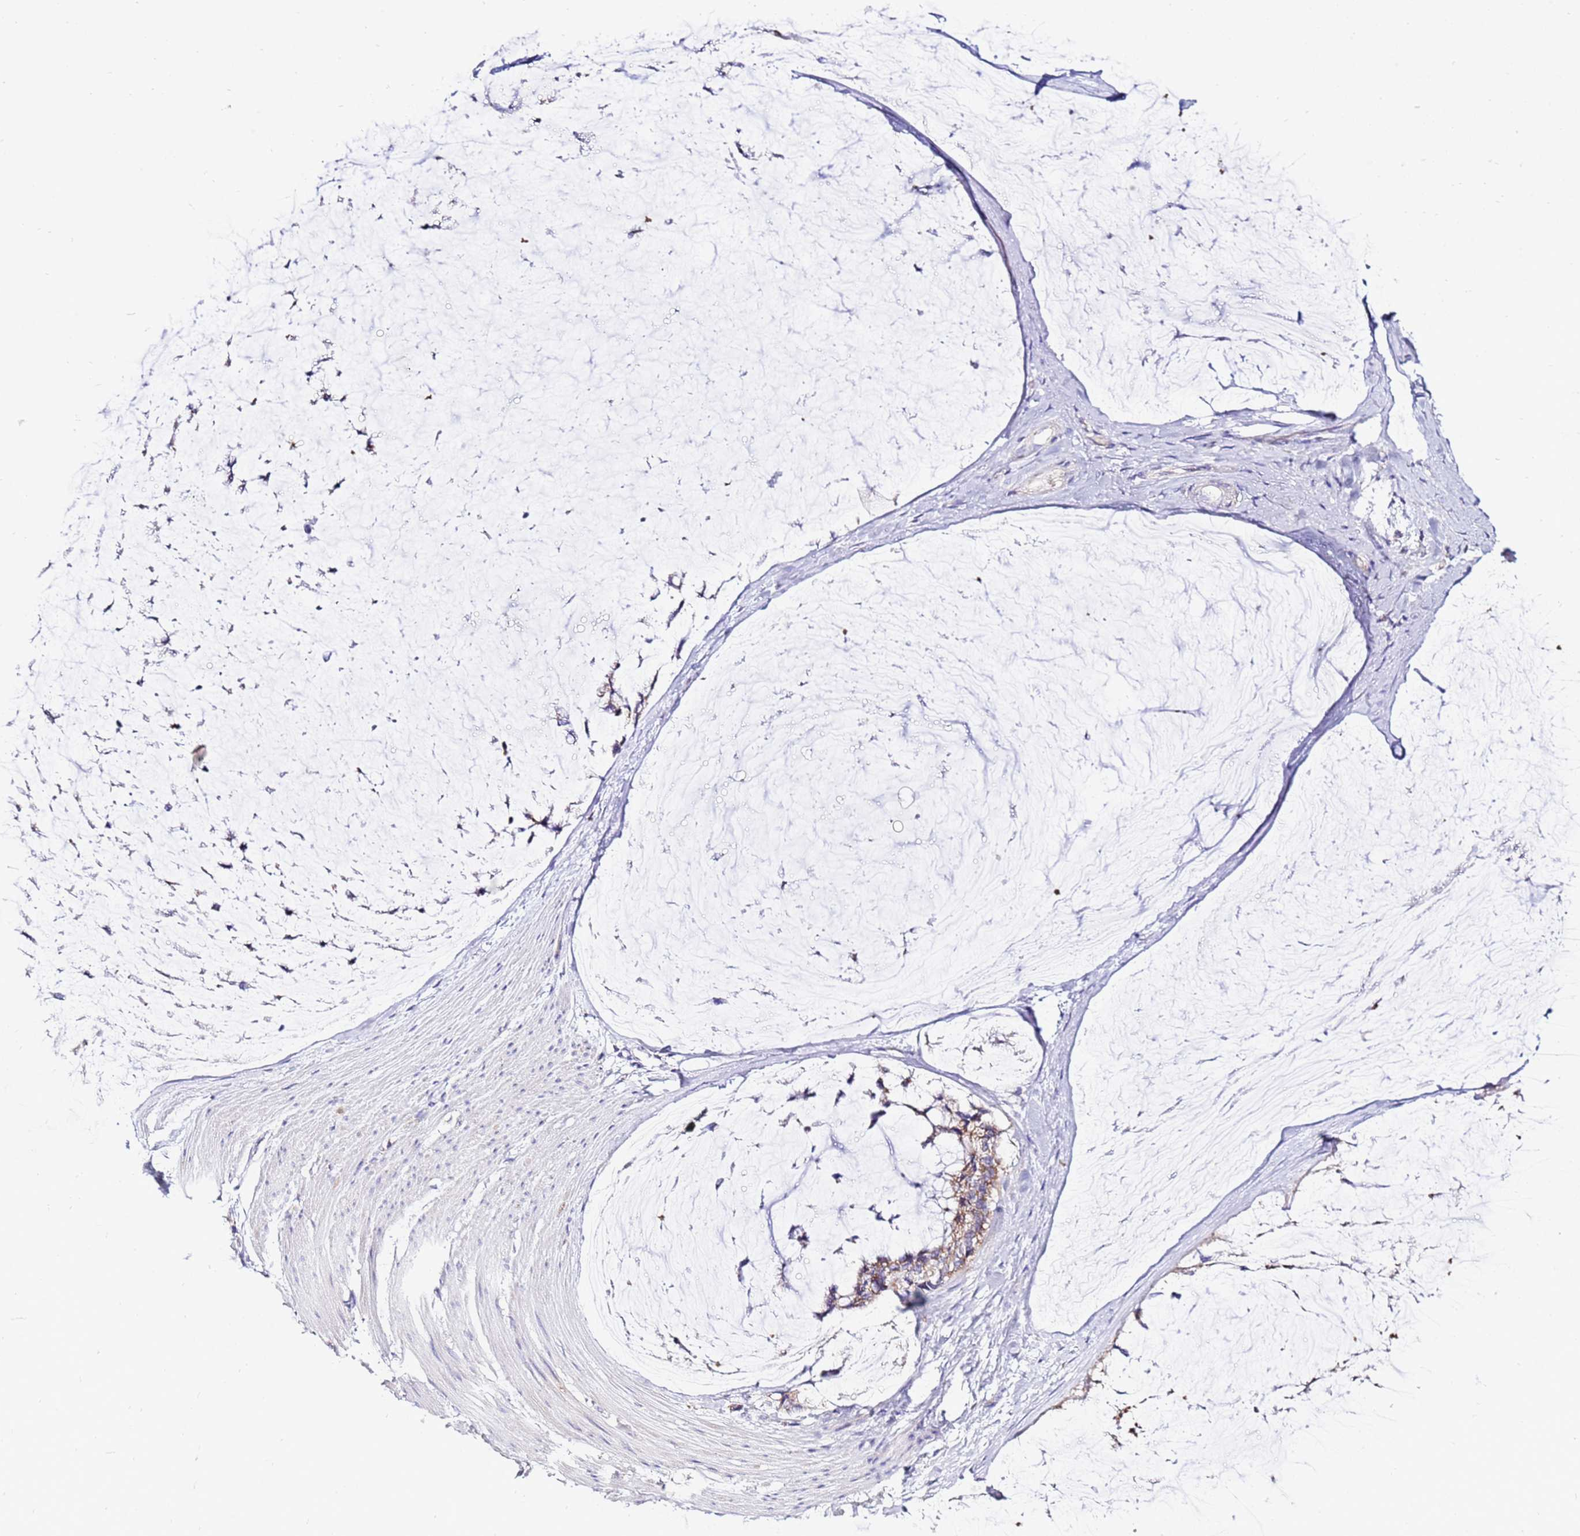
{"staining": {"intensity": "weak", "quantity": ">75%", "location": "cytoplasmic/membranous"}, "tissue": "ovarian cancer", "cell_type": "Tumor cells", "image_type": "cancer", "snomed": [{"axis": "morphology", "description": "Cystadenocarcinoma, mucinous, NOS"}, {"axis": "topography", "description": "Ovary"}], "caption": "Immunohistochemical staining of human mucinous cystadenocarcinoma (ovarian) demonstrates low levels of weak cytoplasmic/membranous protein staining in approximately >75% of tumor cells.", "gene": "IGF1R", "patient": {"sex": "female", "age": 39}}